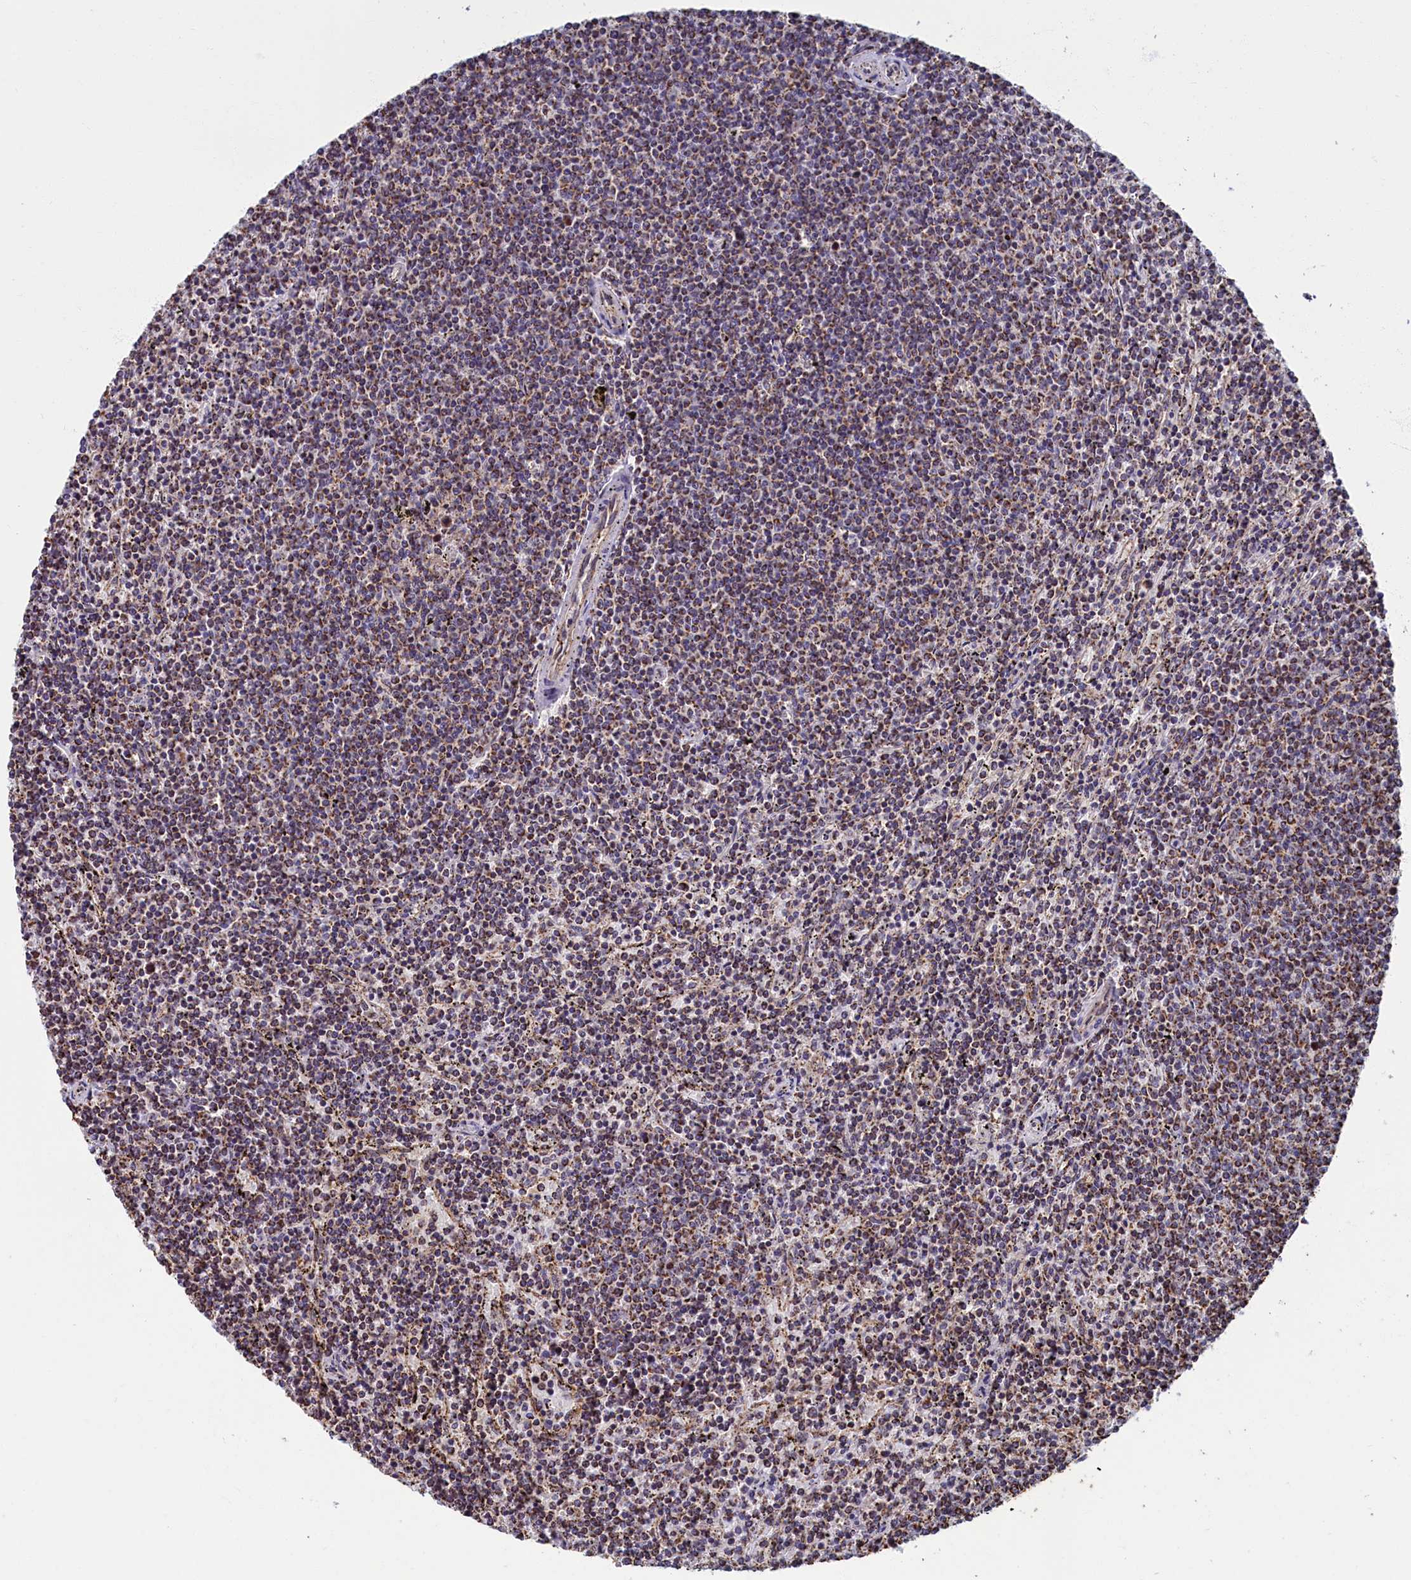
{"staining": {"intensity": "moderate", "quantity": "25%-75%", "location": "cytoplasmic/membranous"}, "tissue": "lymphoma", "cell_type": "Tumor cells", "image_type": "cancer", "snomed": [{"axis": "morphology", "description": "Malignant lymphoma, non-Hodgkin's type, Low grade"}, {"axis": "topography", "description": "Spleen"}], "caption": "Immunohistochemistry (IHC) histopathology image of lymphoma stained for a protein (brown), which reveals medium levels of moderate cytoplasmic/membranous positivity in approximately 25%-75% of tumor cells.", "gene": "SPR", "patient": {"sex": "female", "age": 50}}